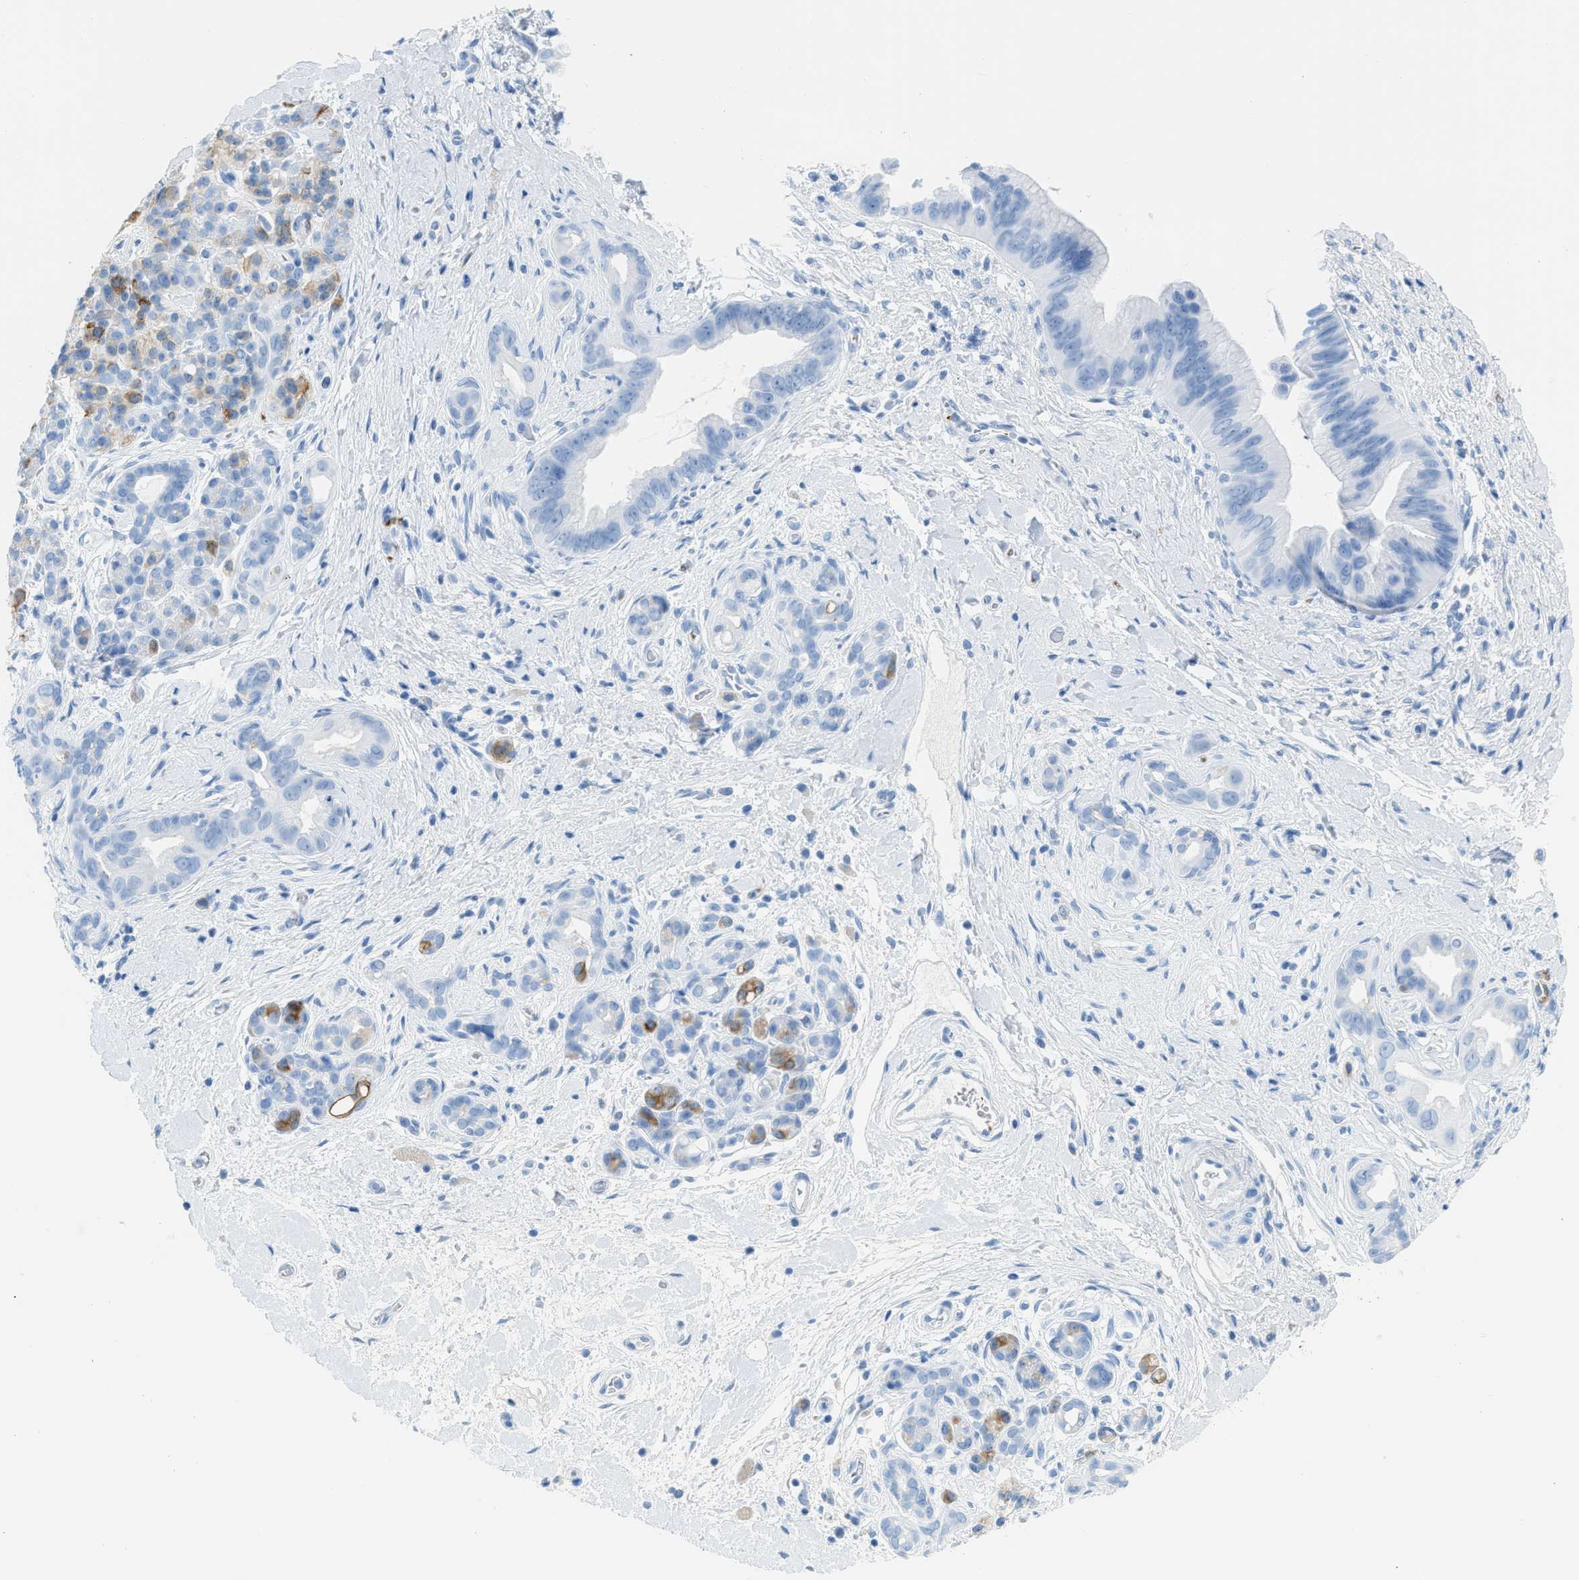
{"staining": {"intensity": "negative", "quantity": "none", "location": "none"}, "tissue": "pancreatic cancer", "cell_type": "Tumor cells", "image_type": "cancer", "snomed": [{"axis": "morphology", "description": "Adenocarcinoma, NOS"}, {"axis": "topography", "description": "Pancreas"}], "caption": "Tumor cells are negative for brown protein staining in adenocarcinoma (pancreatic).", "gene": "FAIM2", "patient": {"sex": "male", "age": 55}}